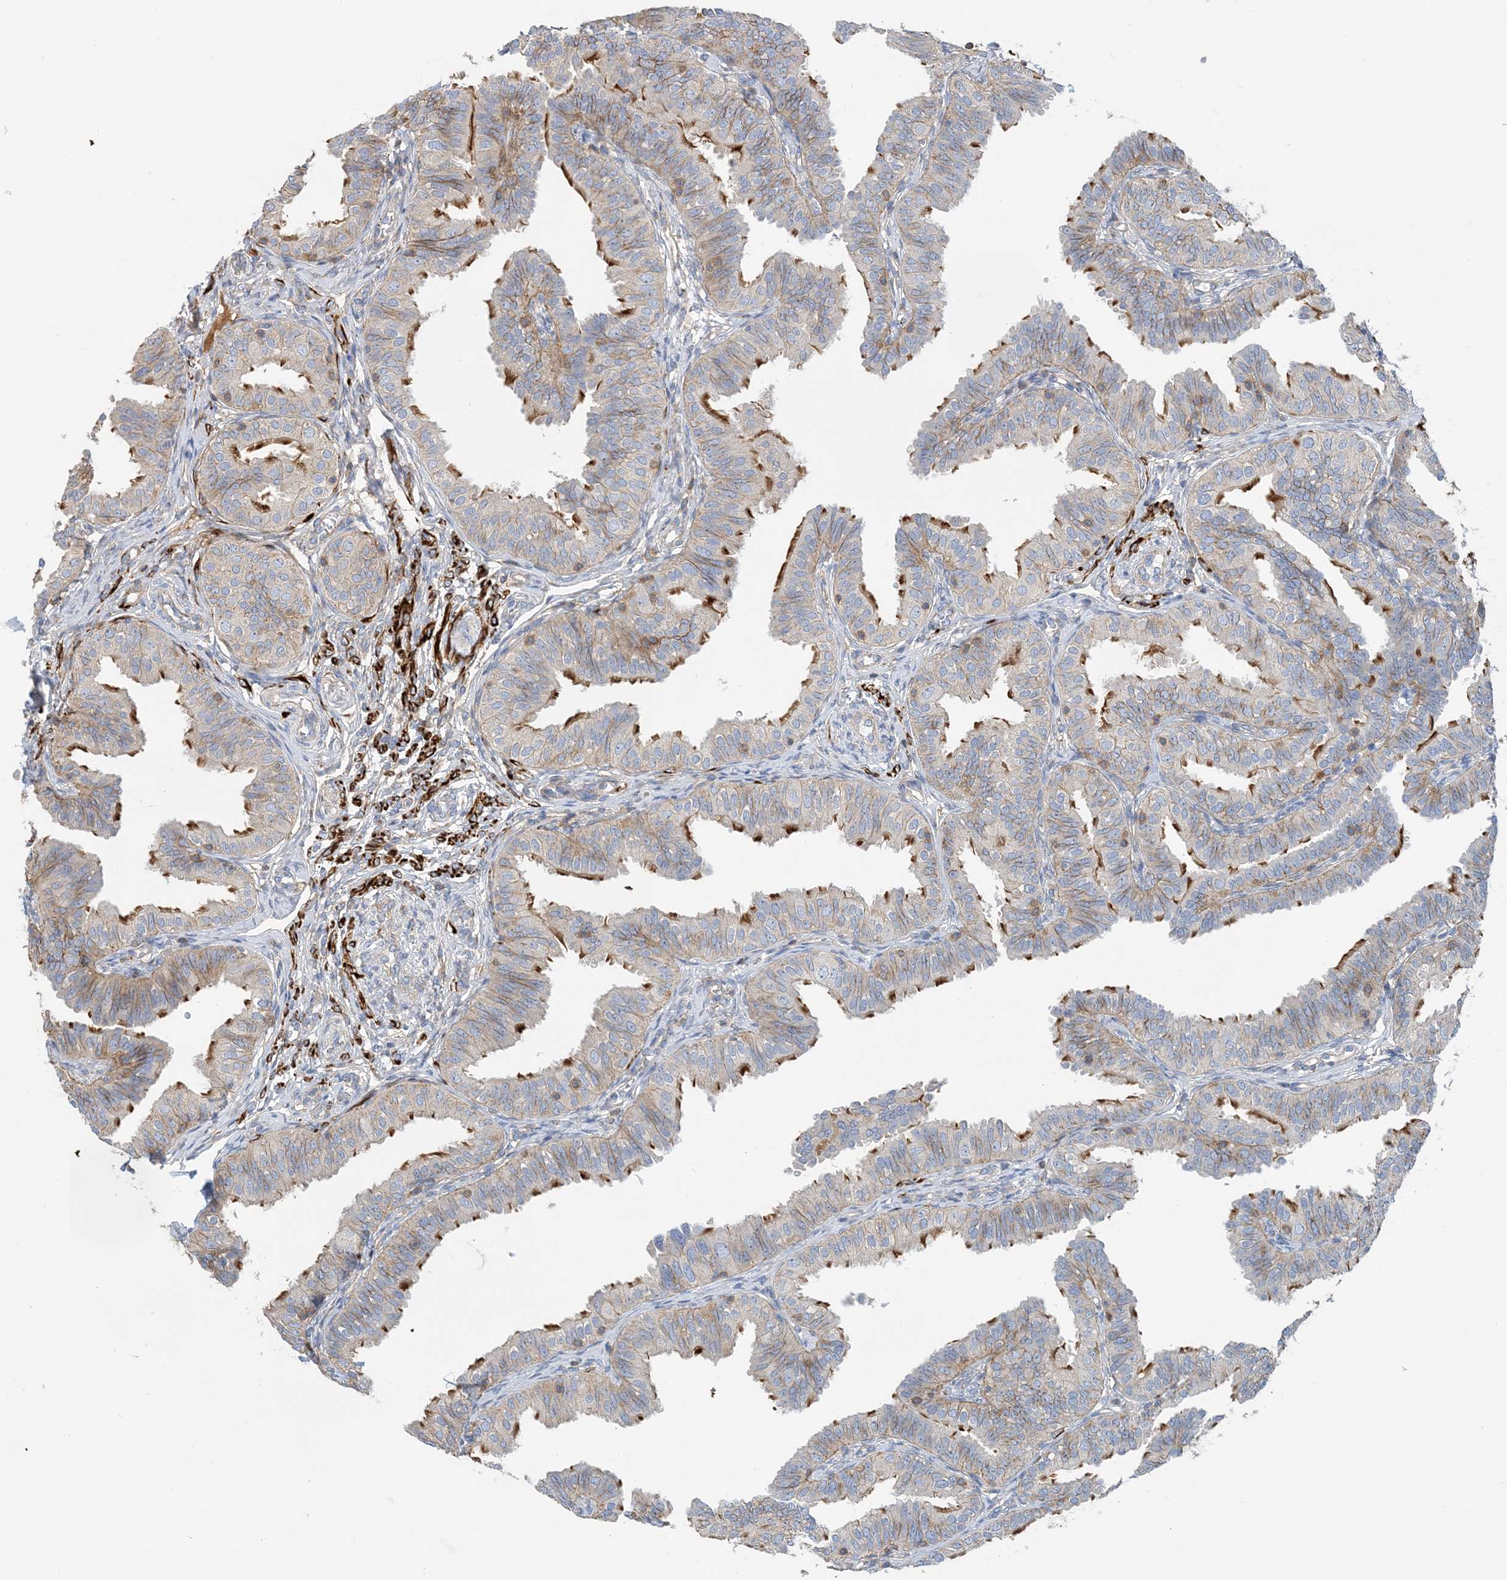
{"staining": {"intensity": "moderate", "quantity": "25%-75%", "location": "cytoplasmic/membranous"}, "tissue": "fallopian tube", "cell_type": "Glandular cells", "image_type": "normal", "snomed": [{"axis": "morphology", "description": "Normal tissue, NOS"}, {"axis": "topography", "description": "Fallopian tube"}], "caption": "Immunohistochemical staining of normal fallopian tube displays medium levels of moderate cytoplasmic/membranous staining in approximately 25%-75% of glandular cells. Immunohistochemistry stains the protein in brown and the nuclei are stained blue.", "gene": "CALHM5", "patient": {"sex": "female", "age": 35}}